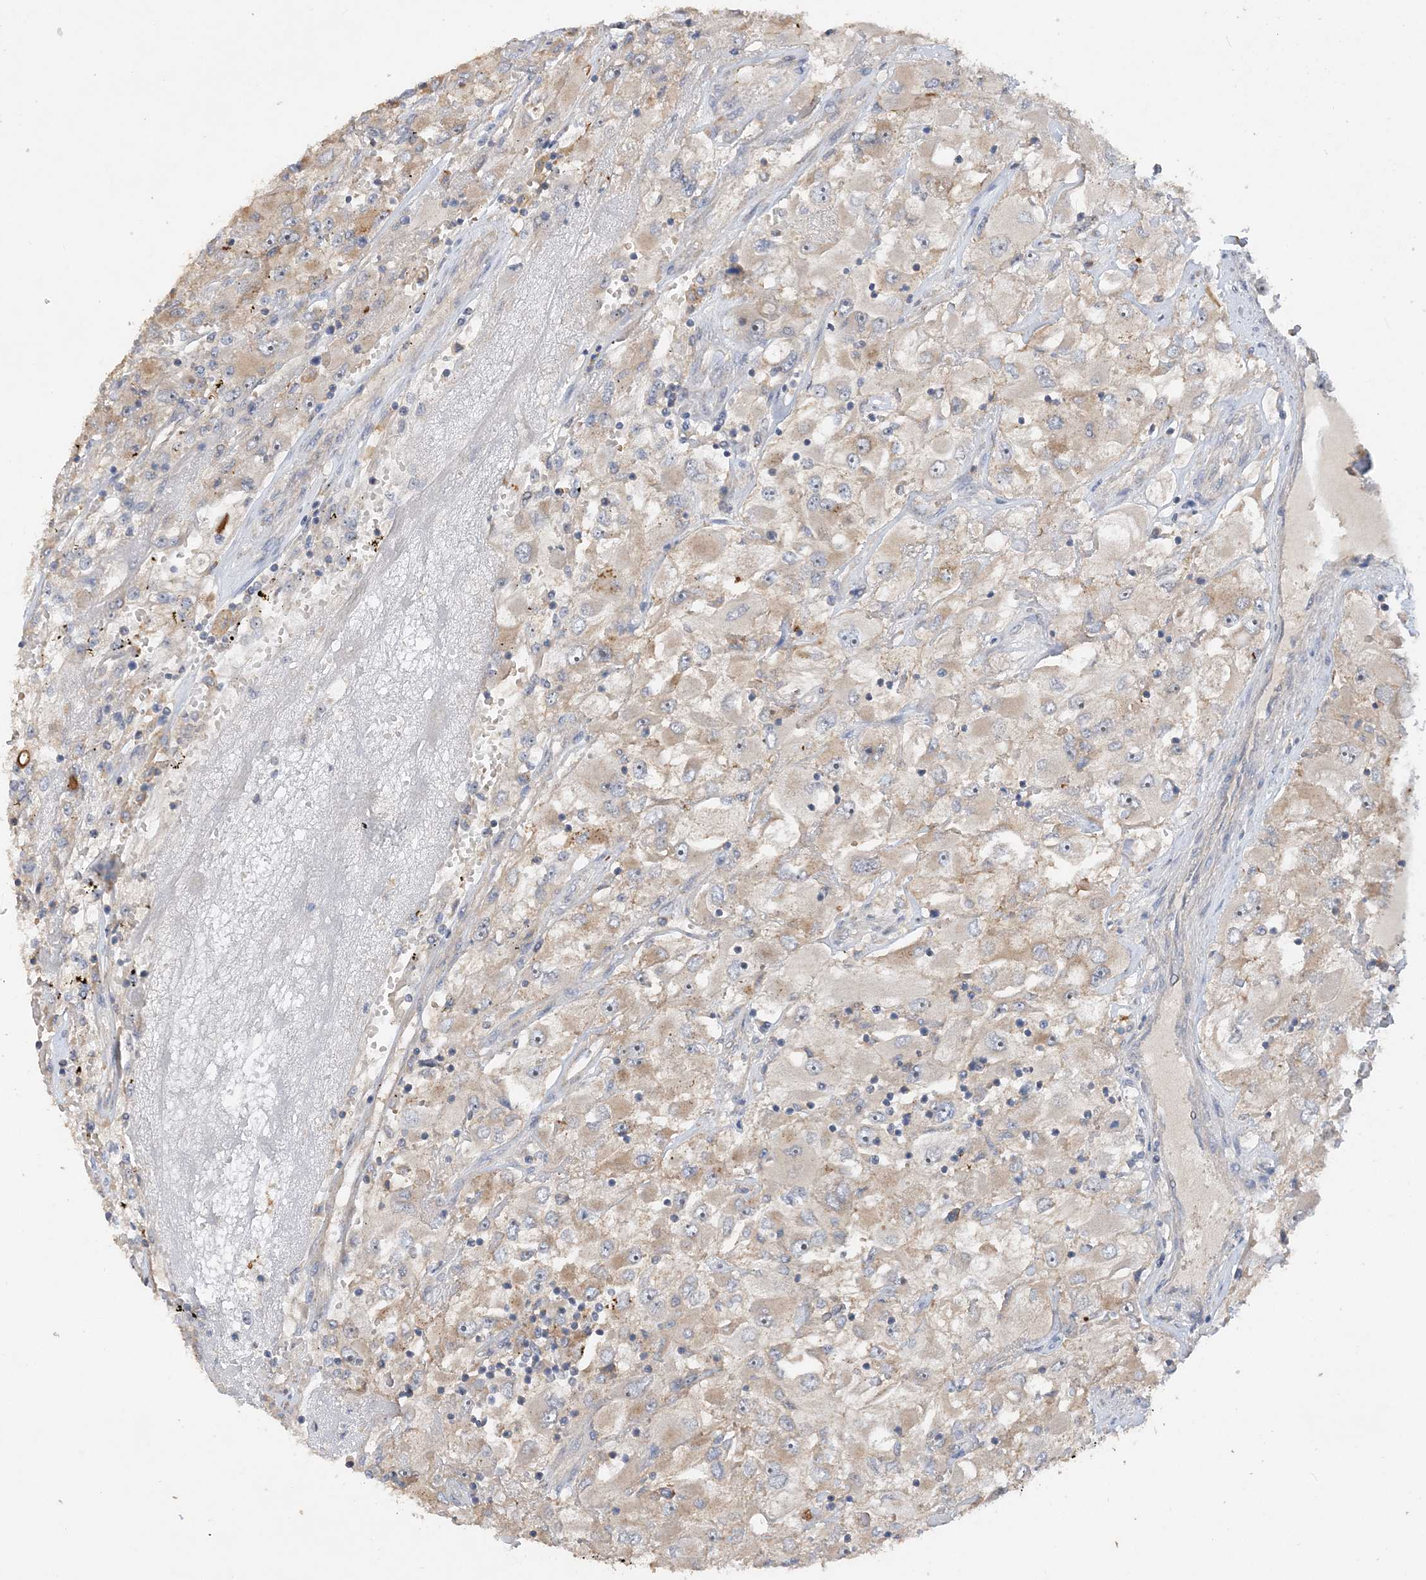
{"staining": {"intensity": "weak", "quantity": "25%-75%", "location": "cytoplasmic/membranous"}, "tissue": "renal cancer", "cell_type": "Tumor cells", "image_type": "cancer", "snomed": [{"axis": "morphology", "description": "Adenocarcinoma, NOS"}, {"axis": "topography", "description": "Kidney"}], "caption": "DAB immunohistochemical staining of renal cancer (adenocarcinoma) reveals weak cytoplasmic/membranous protein positivity in approximately 25%-75% of tumor cells. The staining was performed using DAB (3,3'-diaminobenzidine) to visualize the protein expression in brown, while the nuclei were stained in blue with hematoxylin (Magnification: 20x).", "gene": "GRINA", "patient": {"sex": "female", "age": 52}}